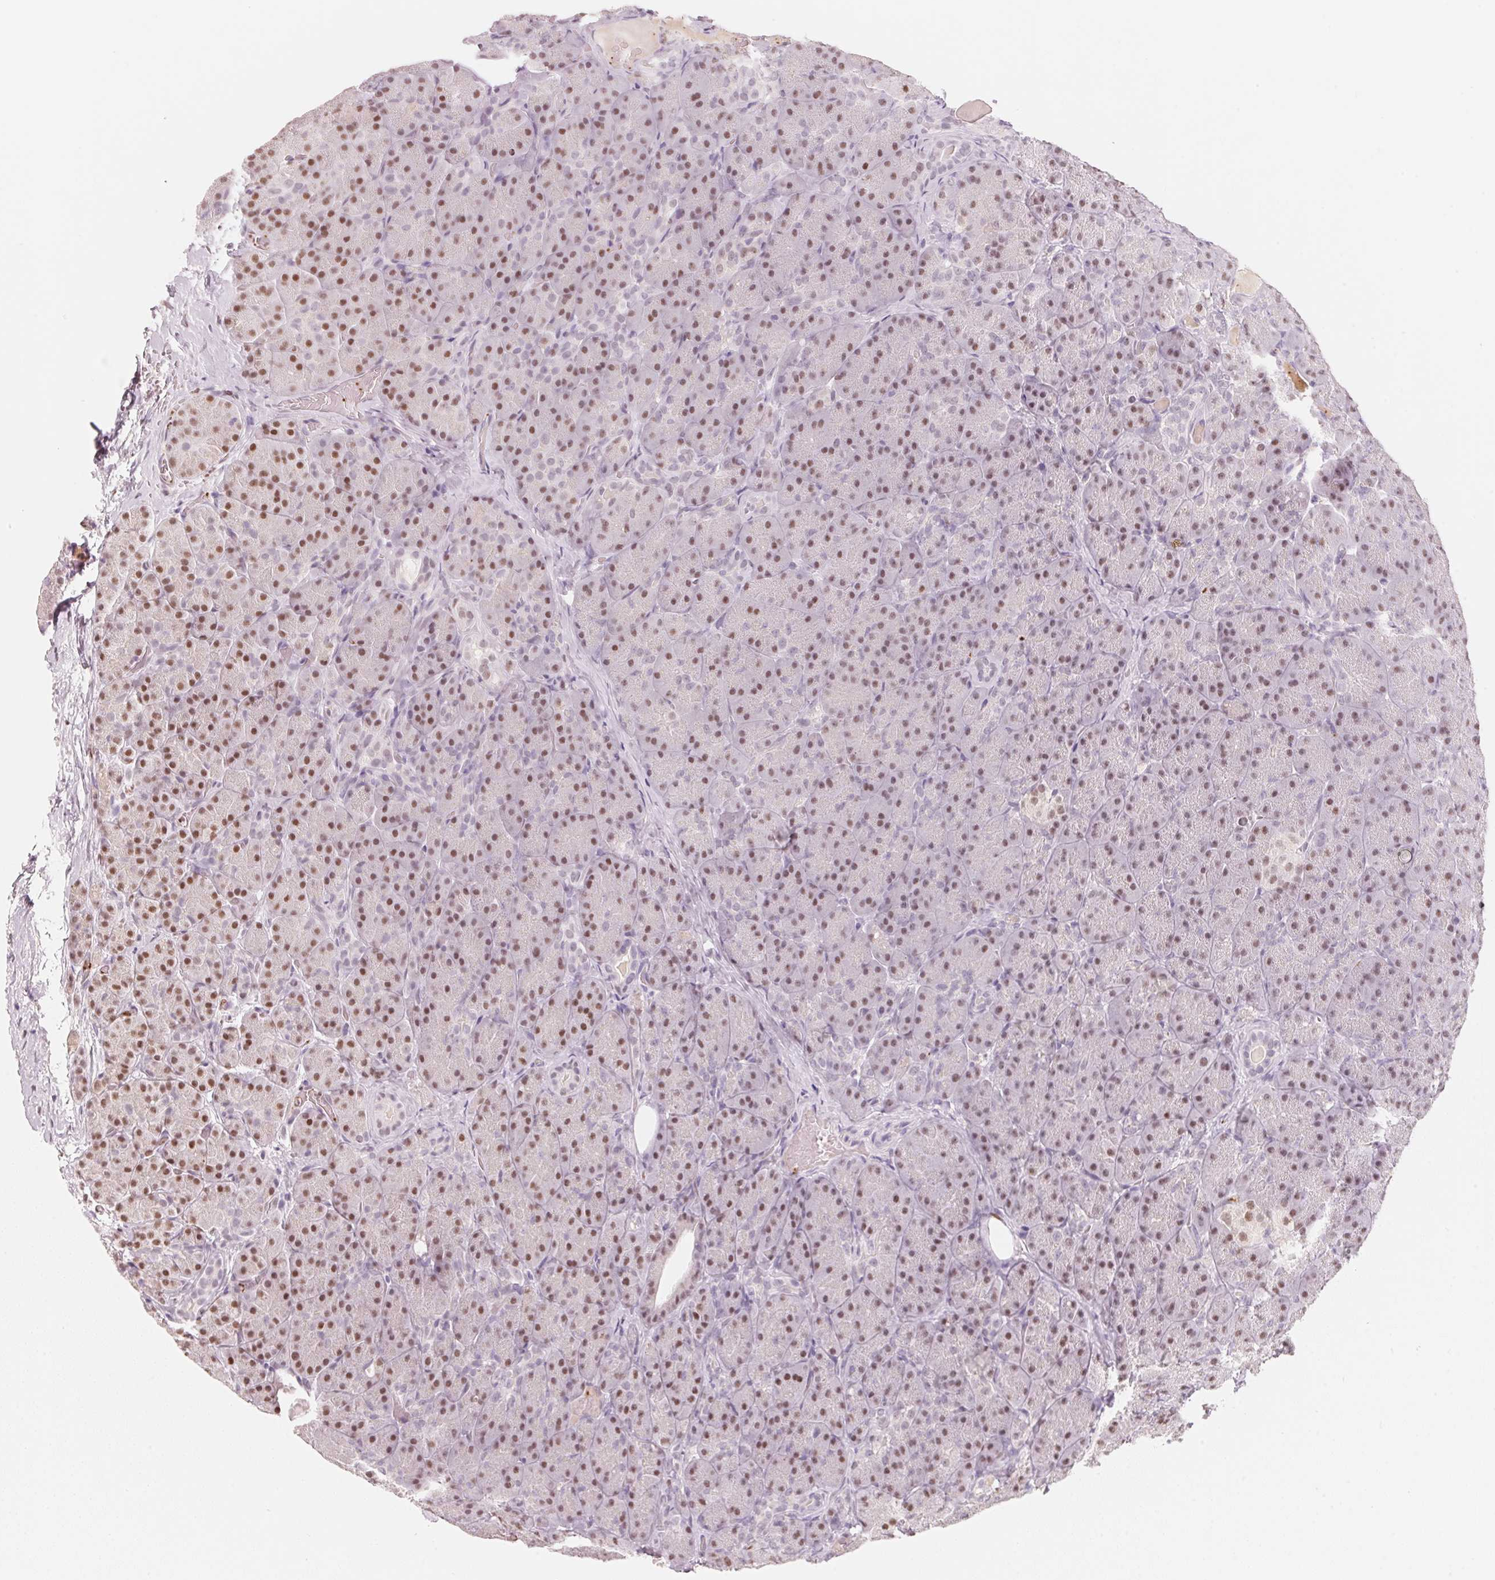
{"staining": {"intensity": "moderate", "quantity": ">75%", "location": "nuclear"}, "tissue": "pancreas", "cell_type": "Exocrine glandular cells", "image_type": "normal", "snomed": [{"axis": "morphology", "description": "Normal tissue, NOS"}, {"axis": "topography", "description": "Pancreas"}], "caption": "Immunohistochemical staining of normal human pancreas demonstrates >75% levels of moderate nuclear protein expression in about >75% of exocrine glandular cells.", "gene": "ARHGAP22", "patient": {"sex": "male", "age": 57}}